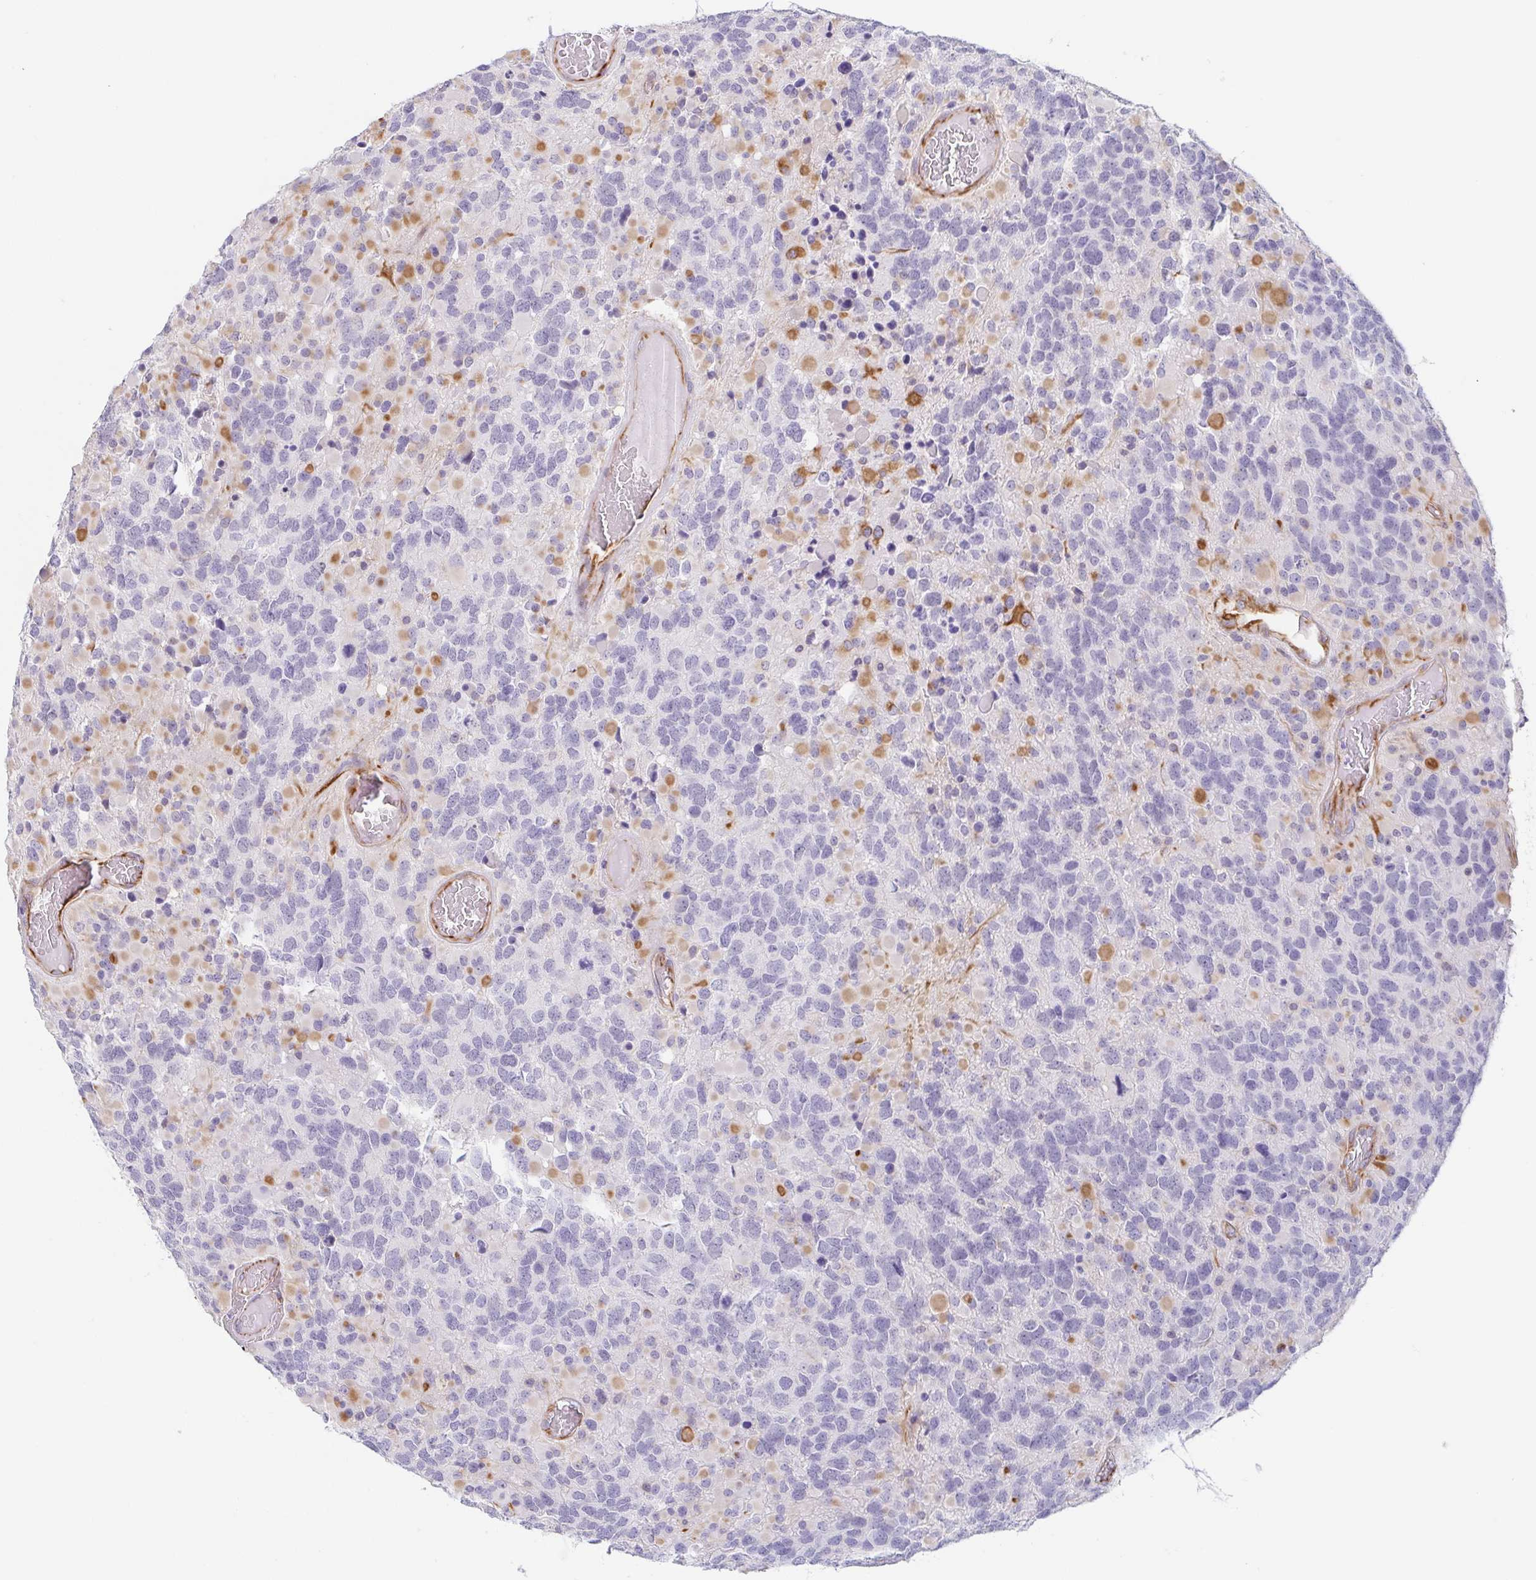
{"staining": {"intensity": "negative", "quantity": "none", "location": "none"}, "tissue": "glioma", "cell_type": "Tumor cells", "image_type": "cancer", "snomed": [{"axis": "morphology", "description": "Glioma, malignant, High grade"}, {"axis": "topography", "description": "Brain"}], "caption": "DAB immunohistochemical staining of high-grade glioma (malignant) demonstrates no significant expression in tumor cells.", "gene": "COL17A1", "patient": {"sex": "female", "age": 40}}